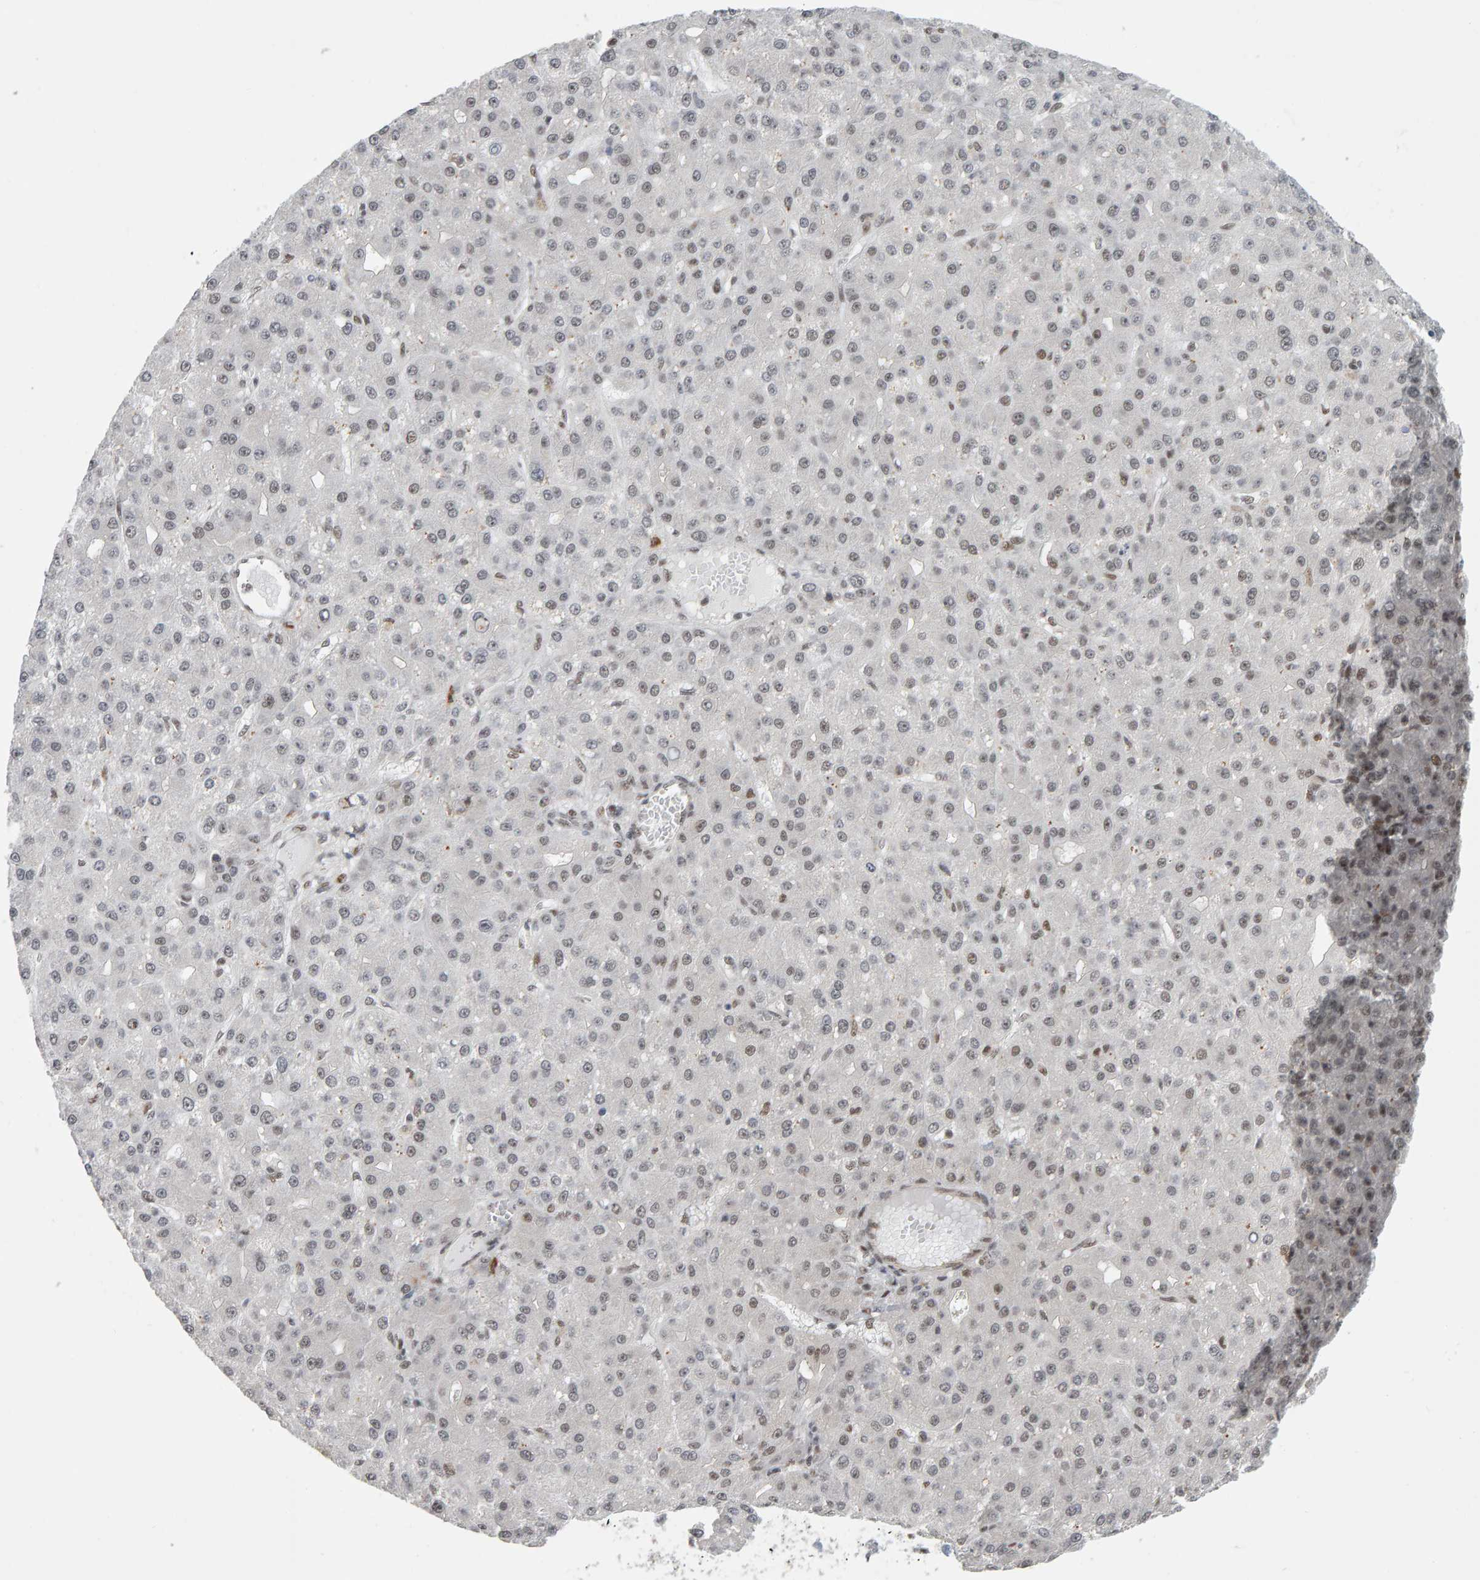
{"staining": {"intensity": "weak", "quantity": "25%-75%", "location": "nuclear"}, "tissue": "liver cancer", "cell_type": "Tumor cells", "image_type": "cancer", "snomed": [{"axis": "morphology", "description": "Carcinoma, Hepatocellular, NOS"}, {"axis": "topography", "description": "Liver"}], "caption": "Weak nuclear staining for a protein is identified in approximately 25%-75% of tumor cells of liver cancer (hepatocellular carcinoma) using immunohistochemistry (IHC).", "gene": "ATF7IP", "patient": {"sex": "male", "age": 67}}